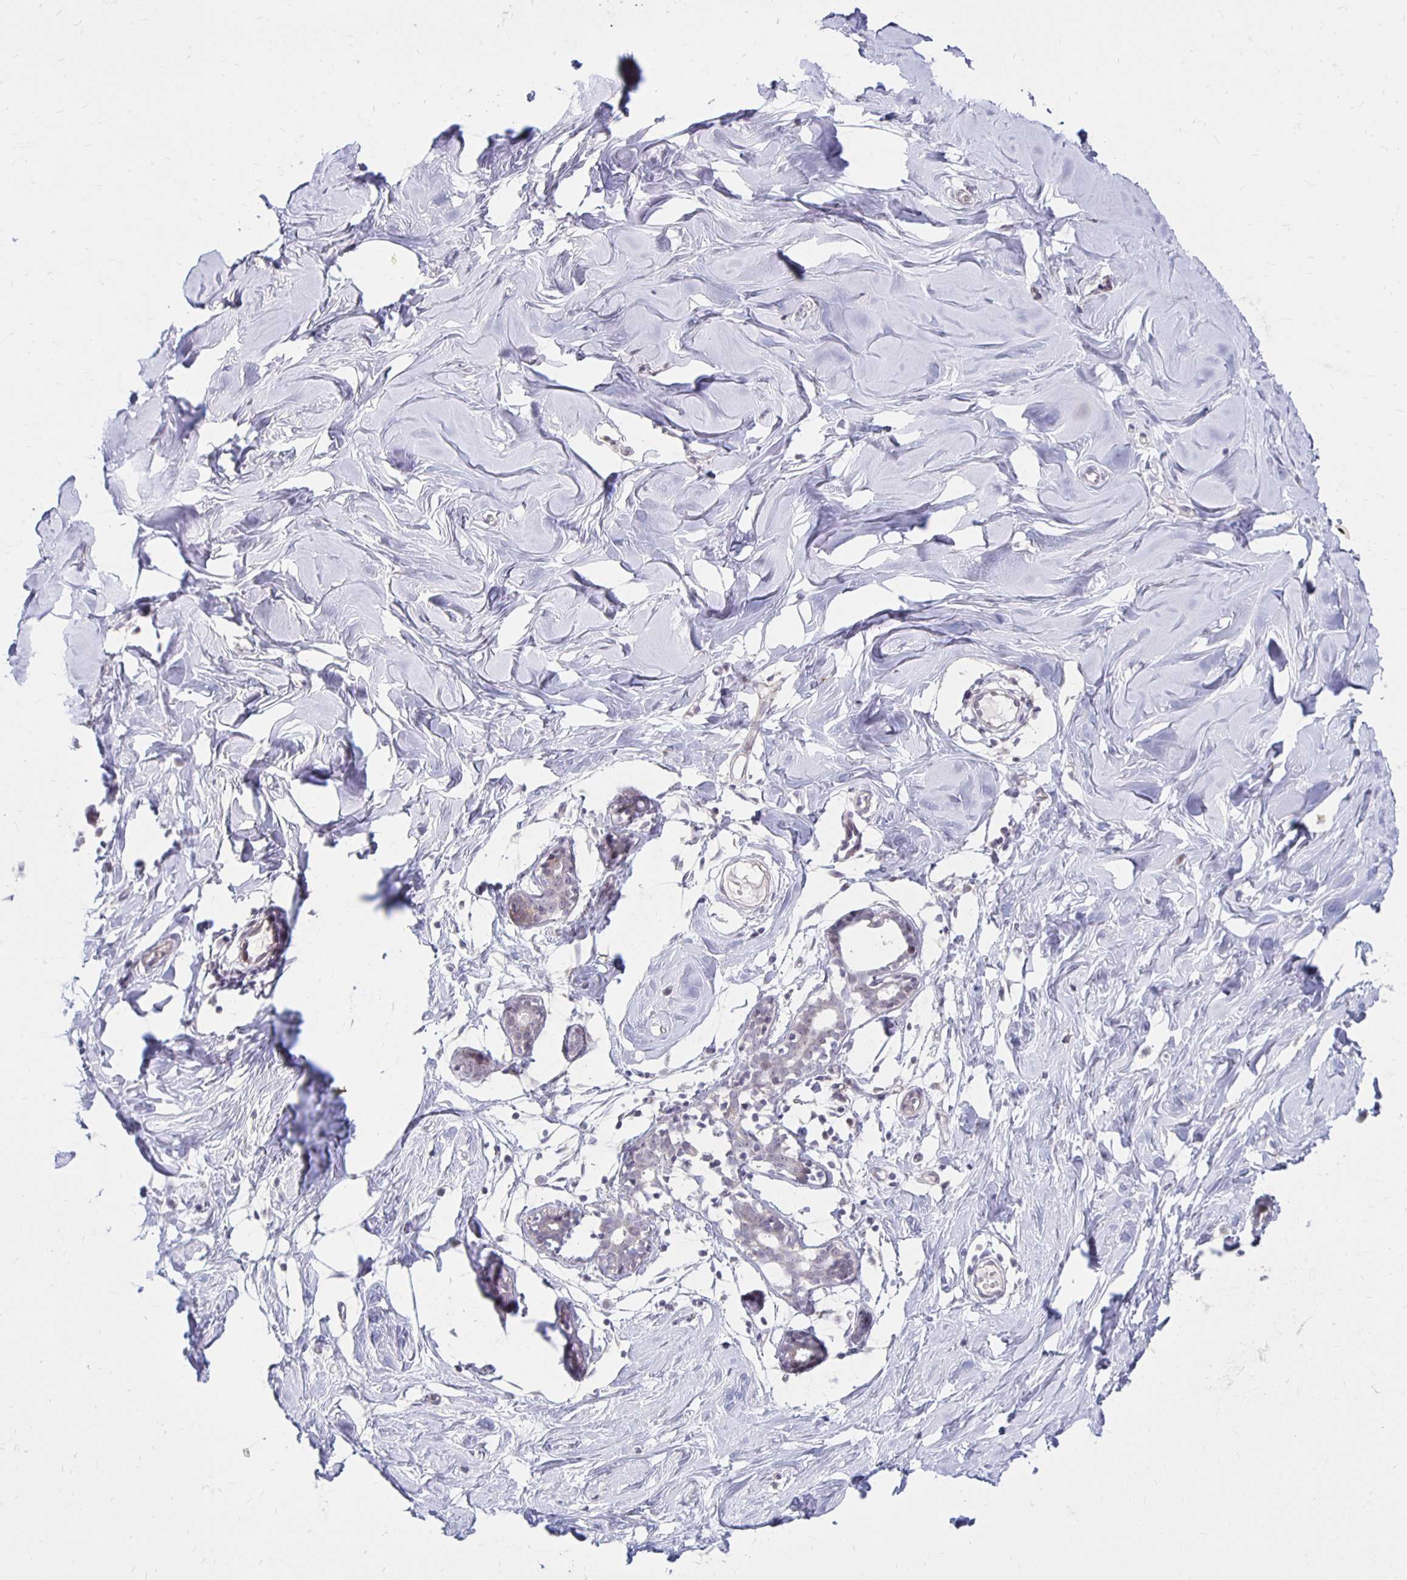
{"staining": {"intensity": "negative", "quantity": "none", "location": "none"}, "tissue": "breast", "cell_type": "Adipocytes", "image_type": "normal", "snomed": [{"axis": "morphology", "description": "Normal tissue, NOS"}, {"axis": "topography", "description": "Breast"}], "caption": "Immunohistochemistry (IHC) micrograph of benign breast: breast stained with DAB (3,3'-diaminobenzidine) exhibits no significant protein staining in adipocytes. The staining is performed using DAB (3,3'-diaminobenzidine) brown chromogen with nuclei counter-stained in using hematoxylin.", "gene": "DAGLA", "patient": {"sex": "female", "age": 27}}